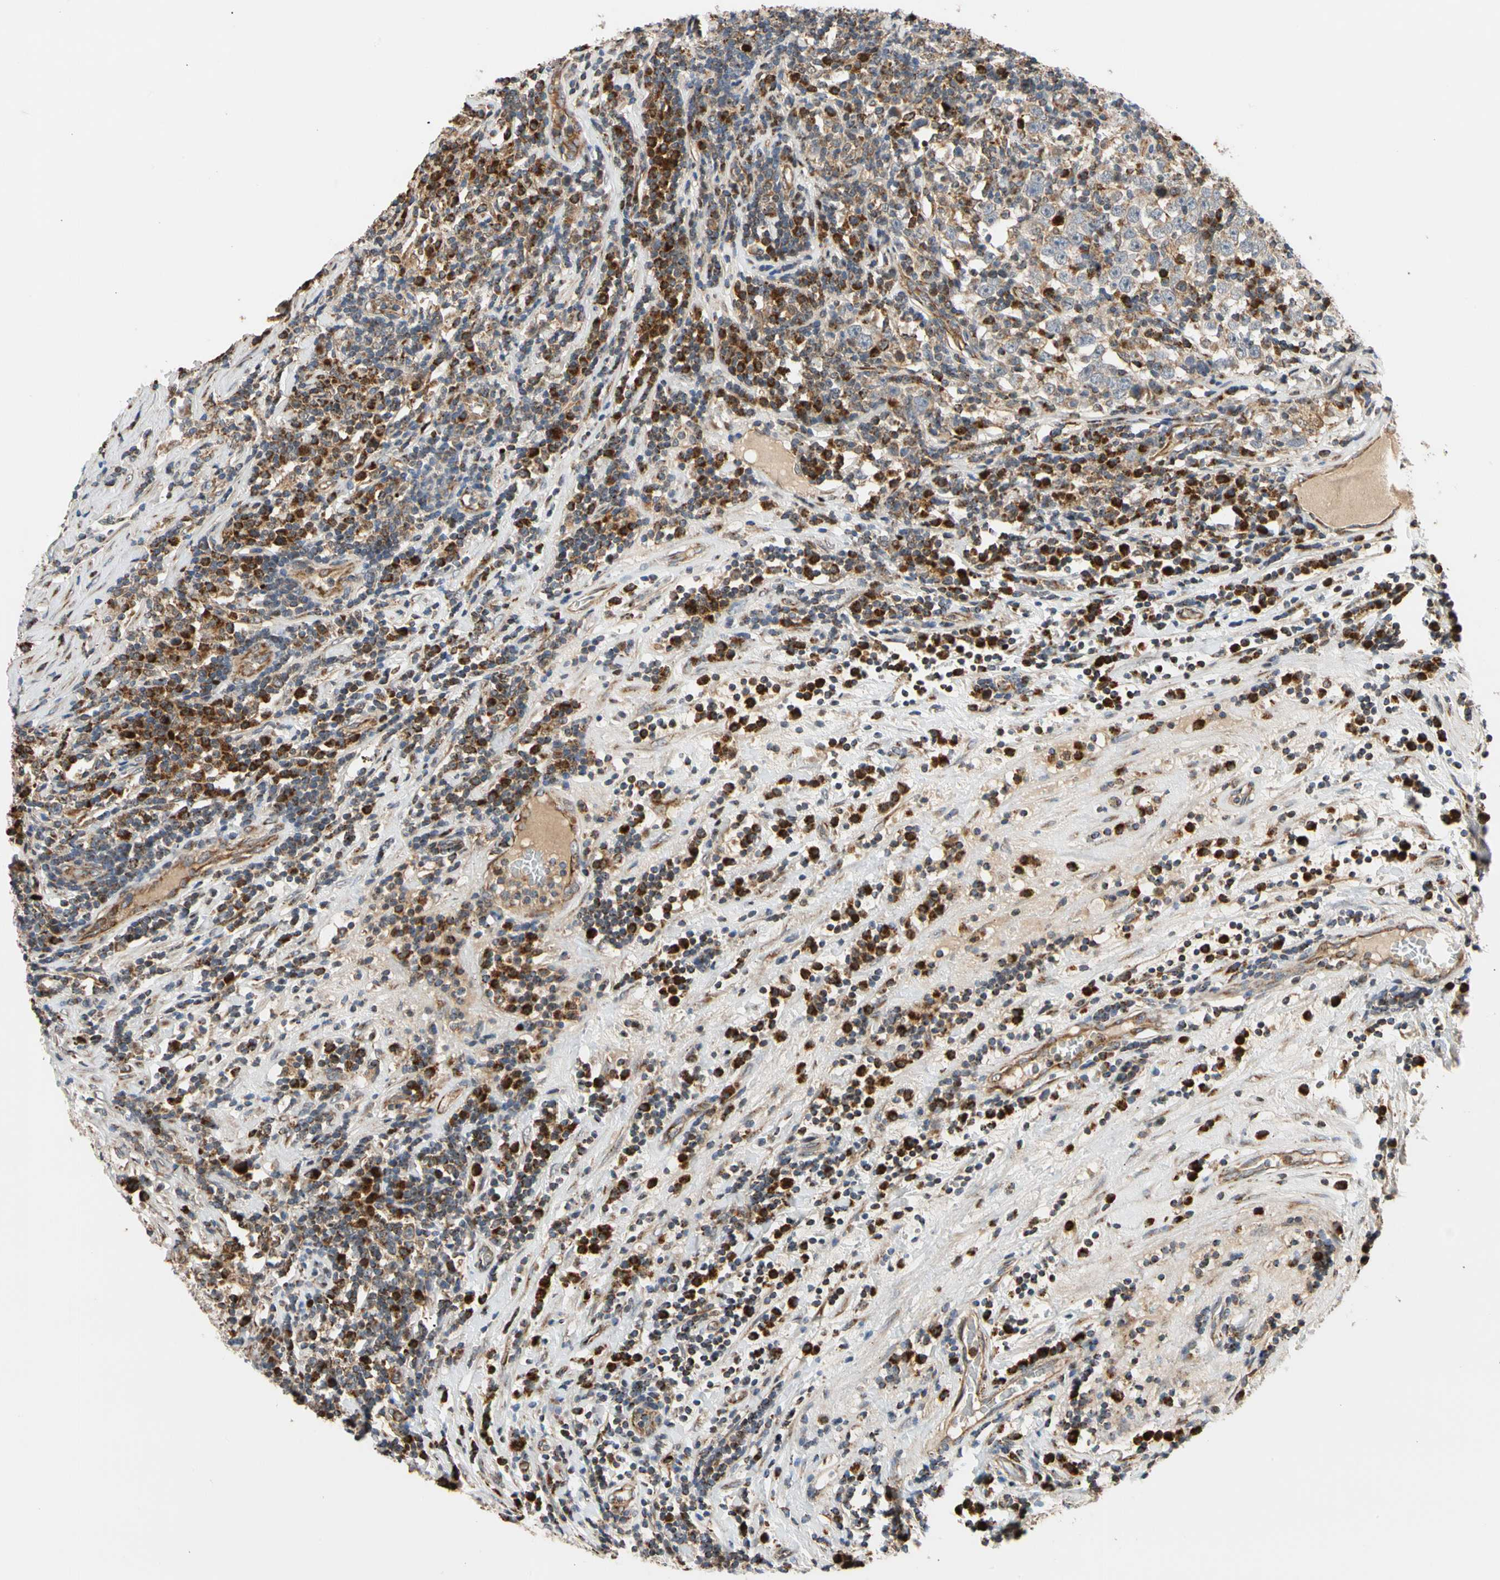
{"staining": {"intensity": "weak", "quantity": "25%-75%", "location": "cytoplasmic/membranous"}, "tissue": "testis cancer", "cell_type": "Tumor cells", "image_type": "cancer", "snomed": [{"axis": "morphology", "description": "Seminoma, NOS"}, {"axis": "topography", "description": "Testis"}], "caption": "A brown stain highlights weak cytoplasmic/membranous staining of a protein in human testis cancer tumor cells.", "gene": "IP6K2", "patient": {"sex": "male", "age": 43}}